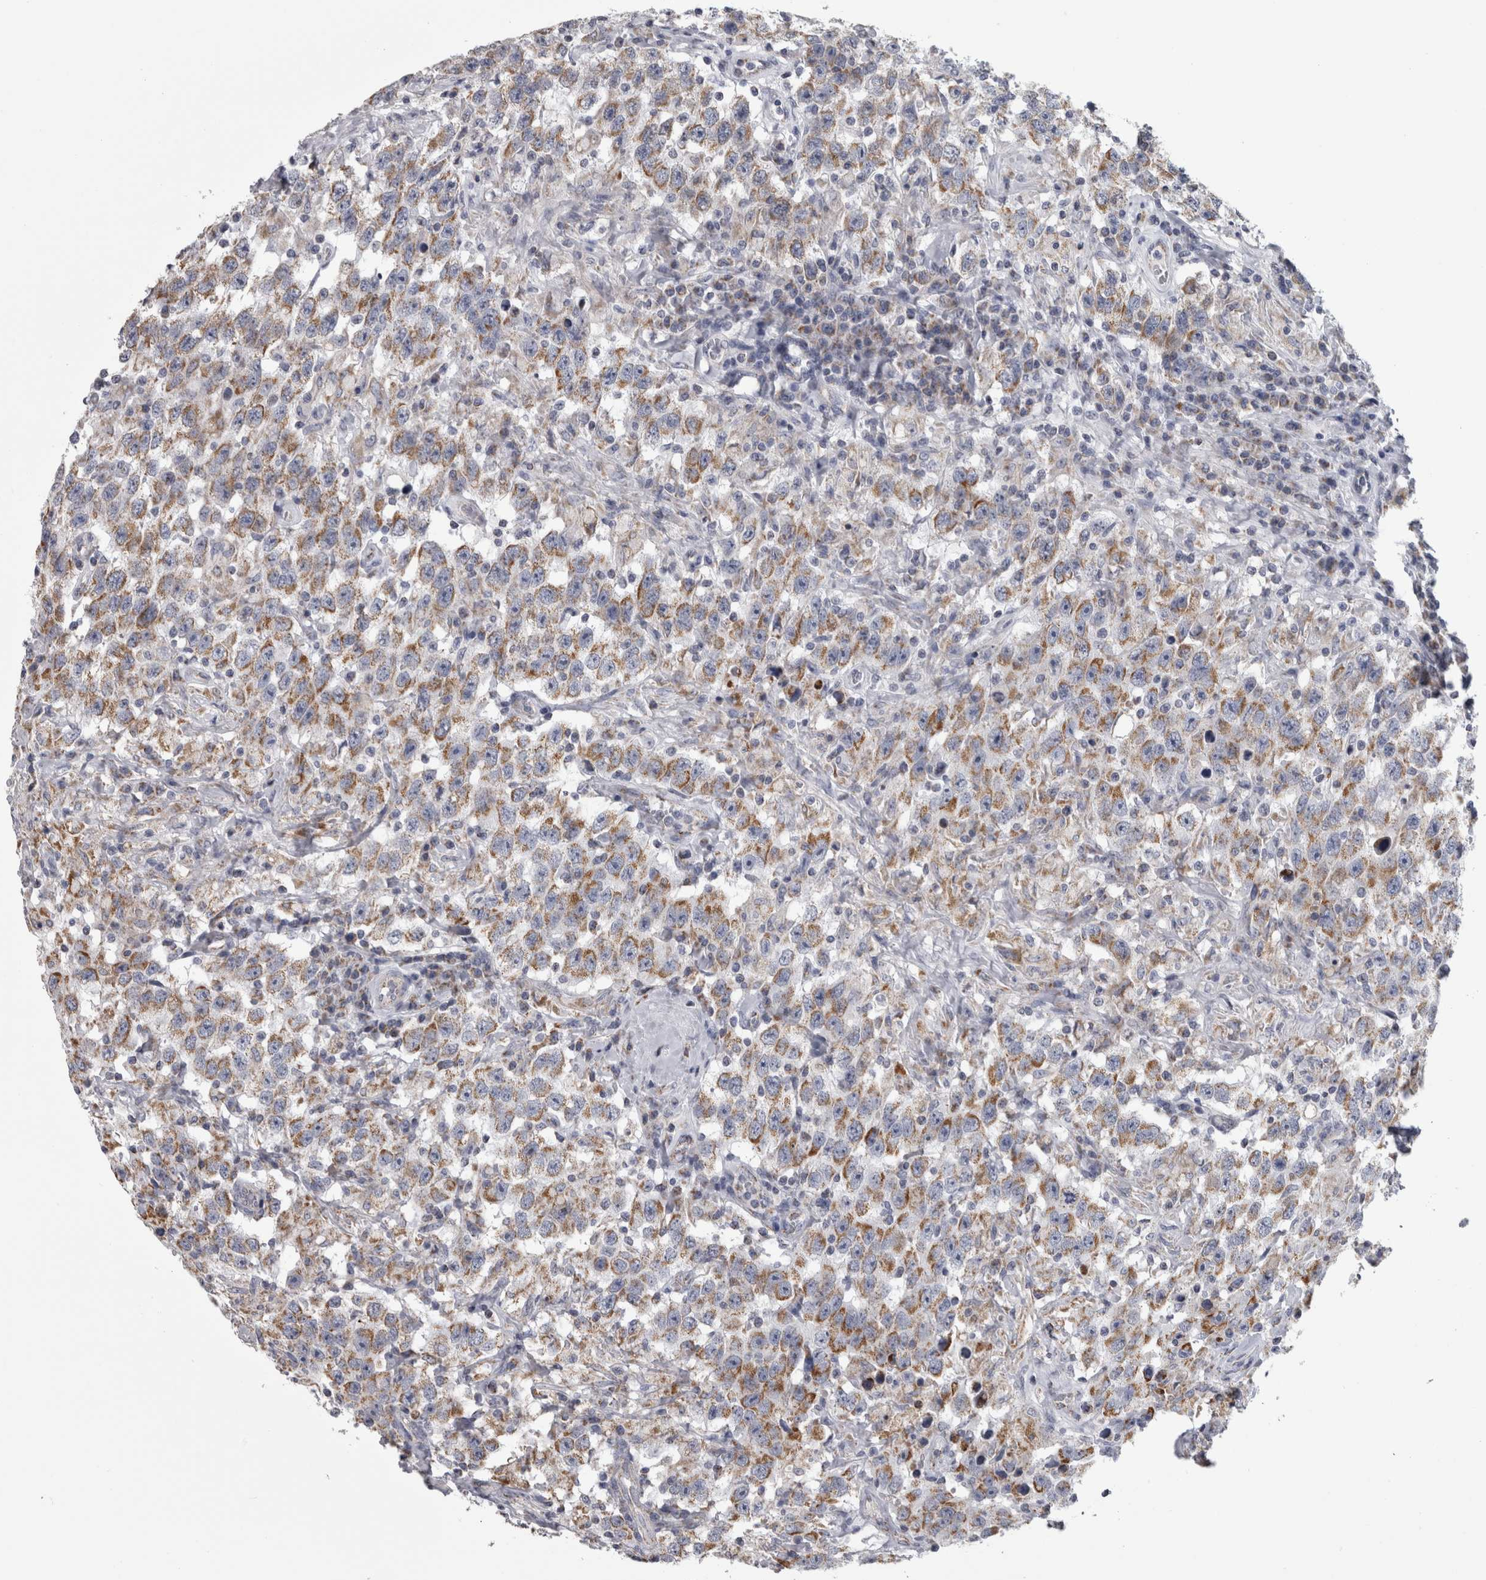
{"staining": {"intensity": "moderate", "quantity": ">75%", "location": "cytoplasmic/membranous"}, "tissue": "testis cancer", "cell_type": "Tumor cells", "image_type": "cancer", "snomed": [{"axis": "morphology", "description": "Seminoma, NOS"}, {"axis": "topography", "description": "Testis"}], "caption": "Protein expression analysis of testis cancer (seminoma) shows moderate cytoplasmic/membranous staining in about >75% of tumor cells.", "gene": "DBT", "patient": {"sex": "male", "age": 41}}